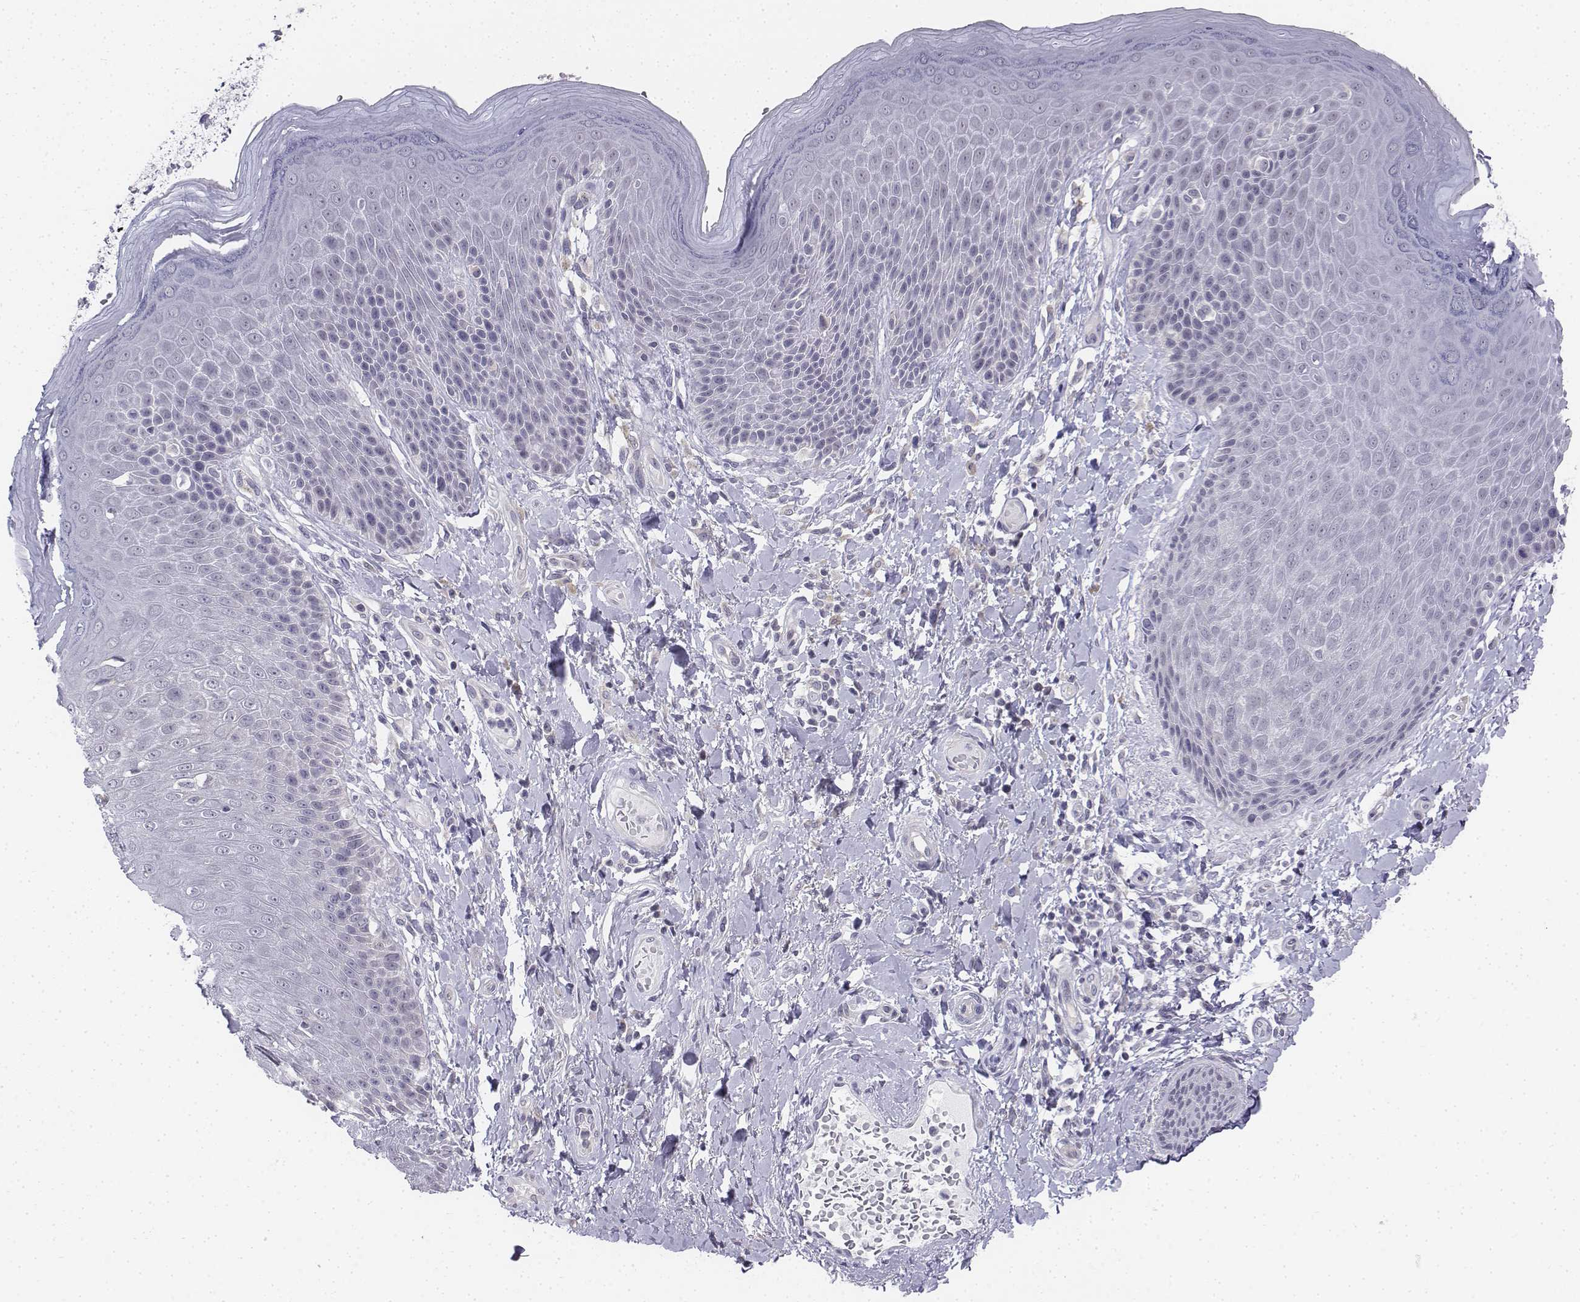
{"staining": {"intensity": "negative", "quantity": "none", "location": "none"}, "tissue": "skin", "cell_type": "Epidermal cells", "image_type": "normal", "snomed": [{"axis": "morphology", "description": "Normal tissue, NOS"}, {"axis": "topography", "description": "Anal"}, {"axis": "topography", "description": "Peripheral nerve tissue"}], "caption": "DAB immunohistochemical staining of benign human skin shows no significant positivity in epidermal cells. The staining was performed using DAB (3,3'-diaminobenzidine) to visualize the protein expression in brown, while the nuclei were stained in blue with hematoxylin (Magnification: 20x).", "gene": "PENK", "patient": {"sex": "male", "age": 51}}